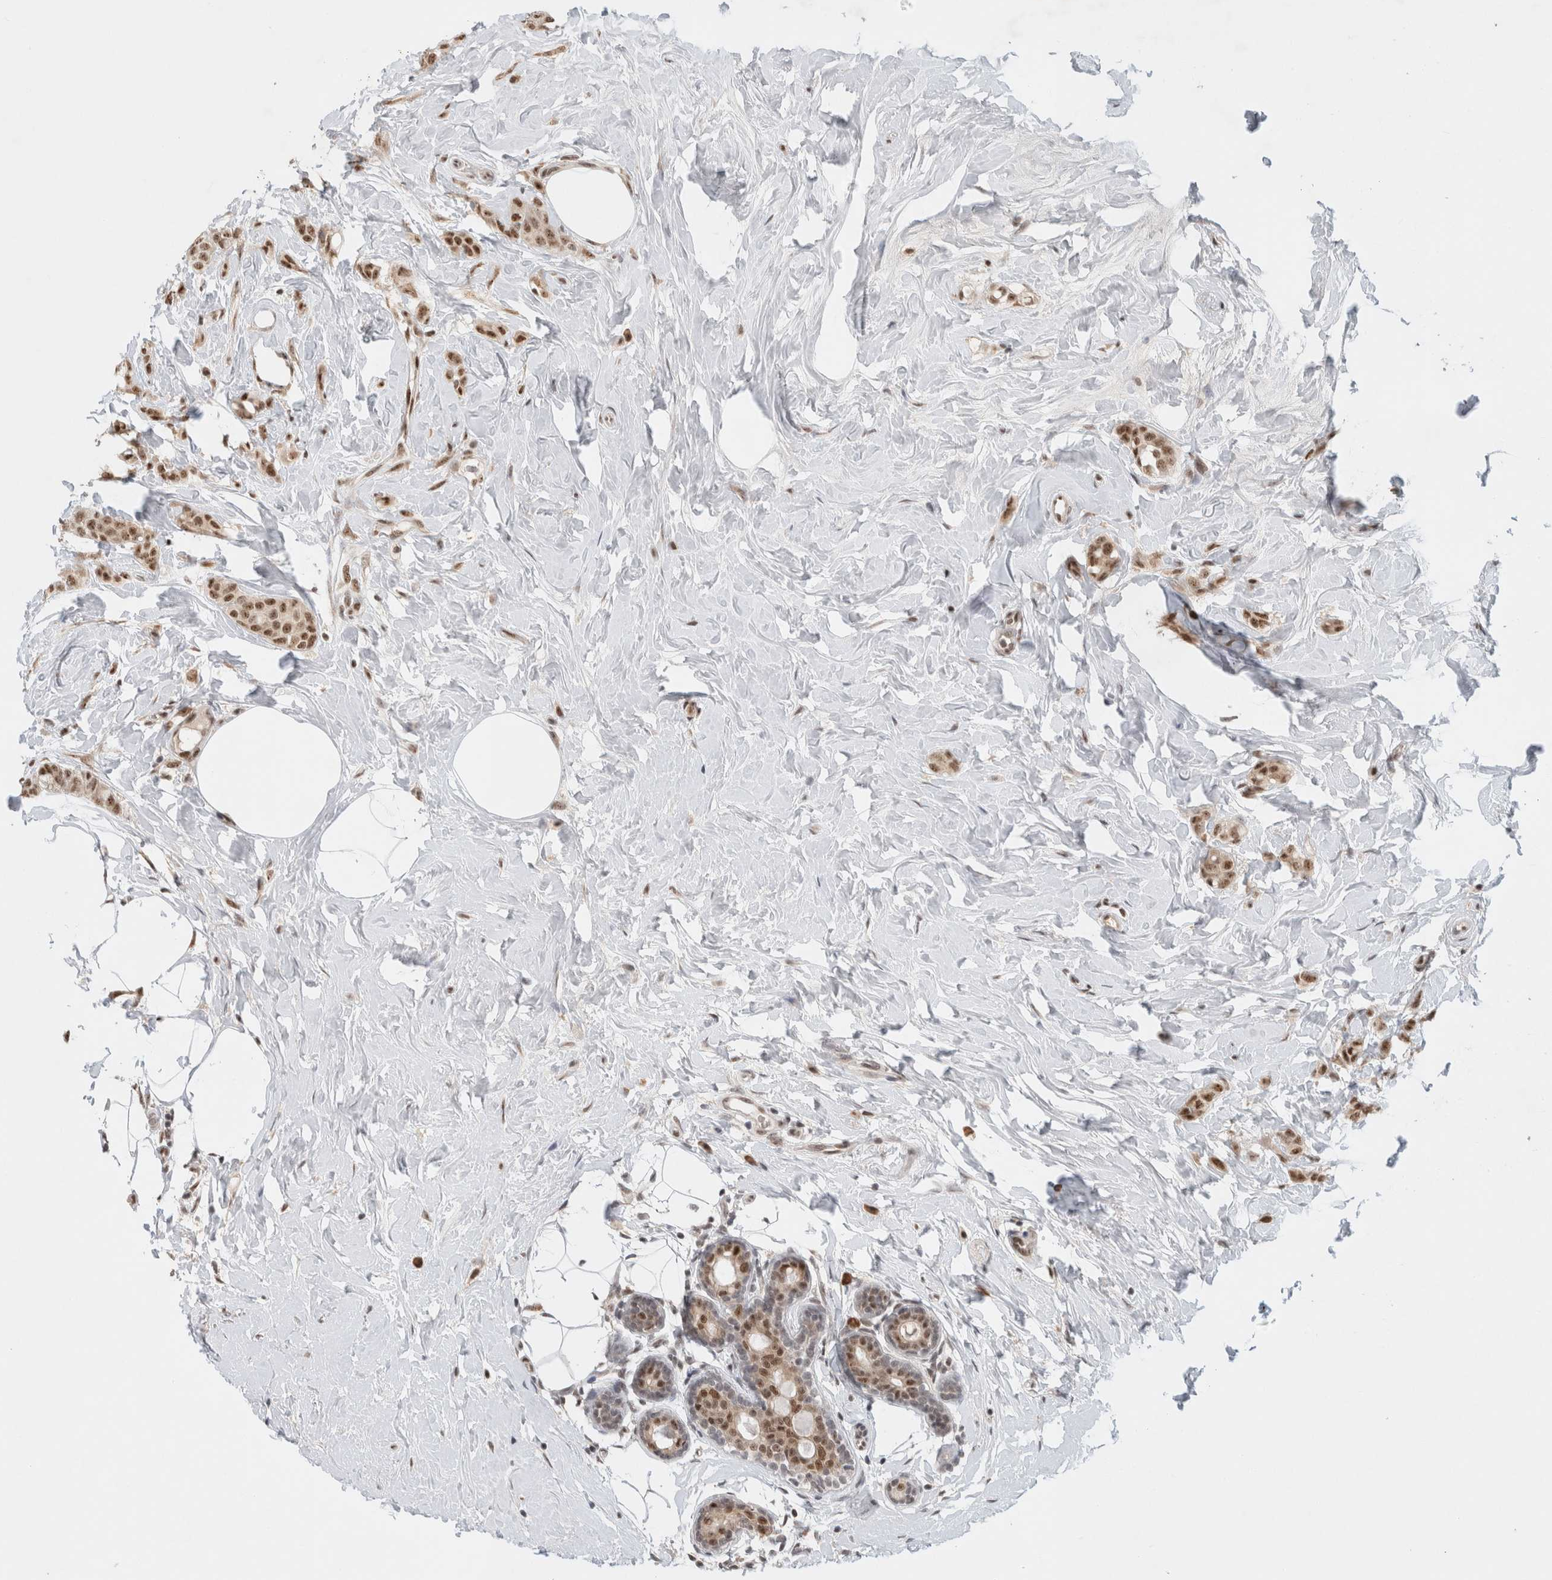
{"staining": {"intensity": "moderate", "quantity": ">75%", "location": "nuclear"}, "tissue": "breast cancer", "cell_type": "Tumor cells", "image_type": "cancer", "snomed": [{"axis": "morphology", "description": "Lobular carcinoma, in situ"}, {"axis": "morphology", "description": "Lobular carcinoma"}, {"axis": "topography", "description": "Breast"}], "caption": "The photomicrograph shows immunohistochemical staining of breast lobular carcinoma. There is moderate nuclear expression is present in approximately >75% of tumor cells.", "gene": "NCAPG2", "patient": {"sex": "female", "age": 41}}